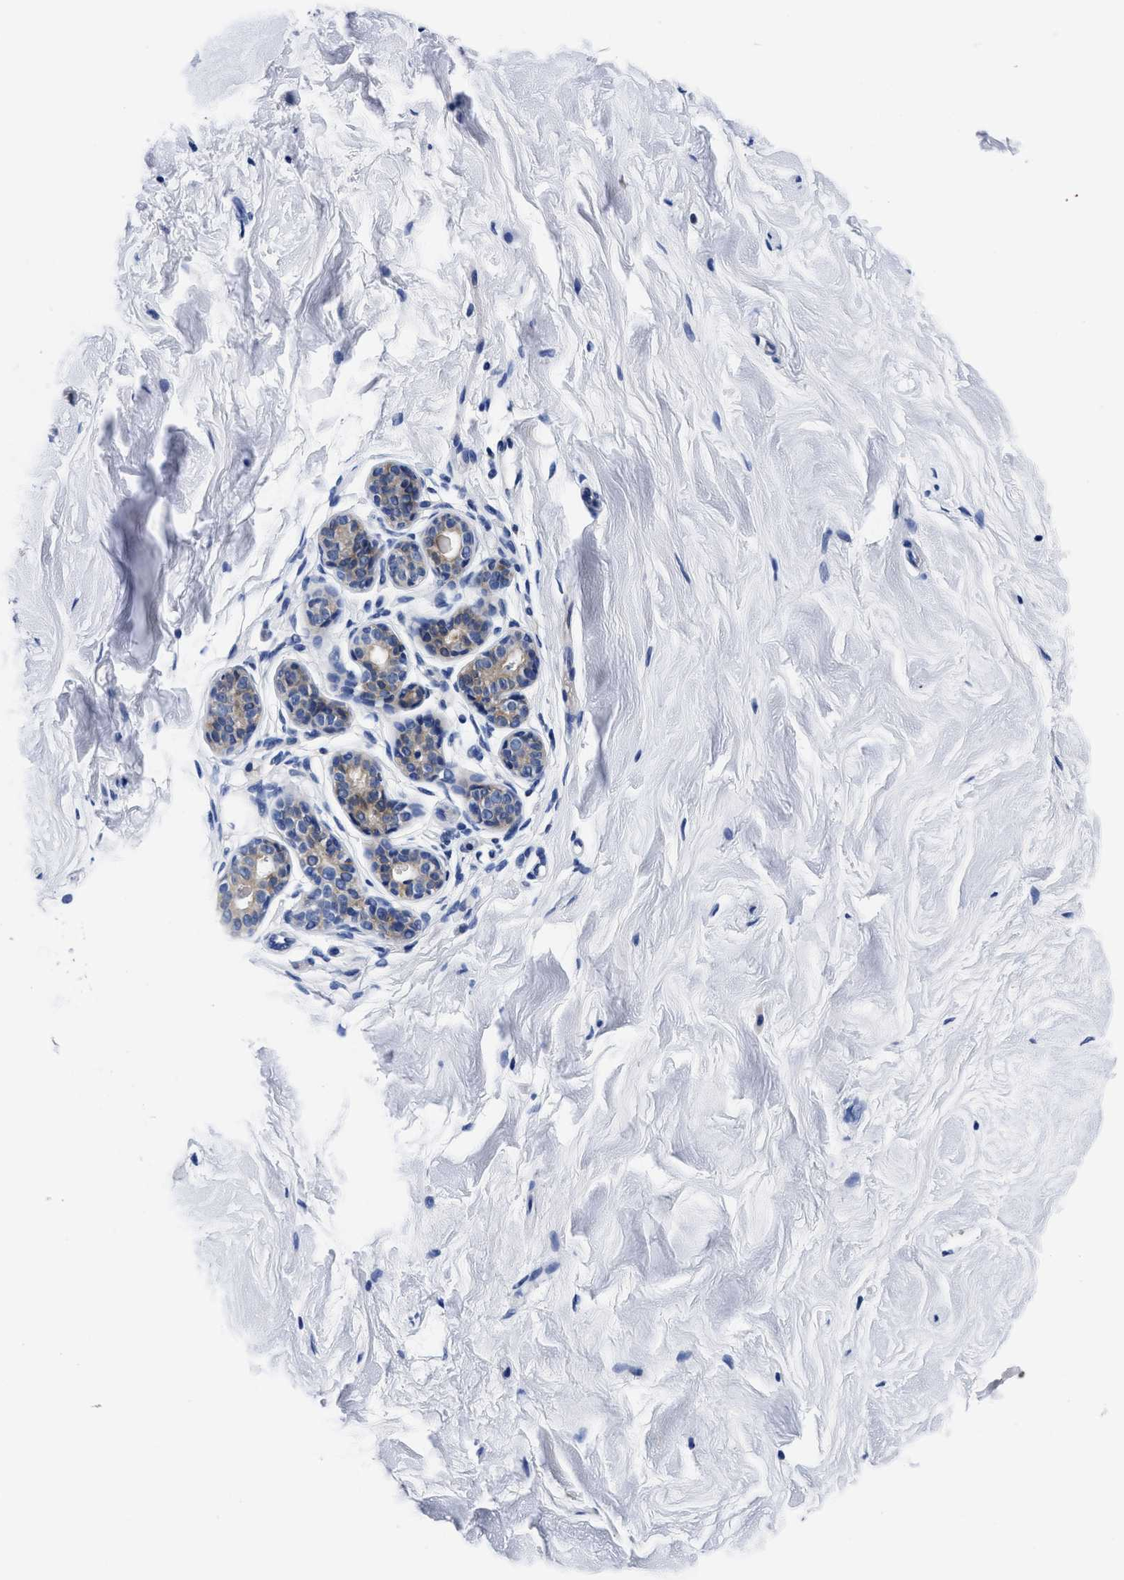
{"staining": {"intensity": "negative", "quantity": "none", "location": "none"}, "tissue": "breast", "cell_type": "Adipocytes", "image_type": "normal", "snomed": [{"axis": "morphology", "description": "Normal tissue, NOS"}, {"axis": "topography", "description": "Breast"}], "caption": "Adipocytes are negative for brown protein staining in normal breast. (DAB immunohistochemistry with hematoxylin counter stain).", "gene": "SLC35F1", "patient": {"sex": "female", "age": 22}}